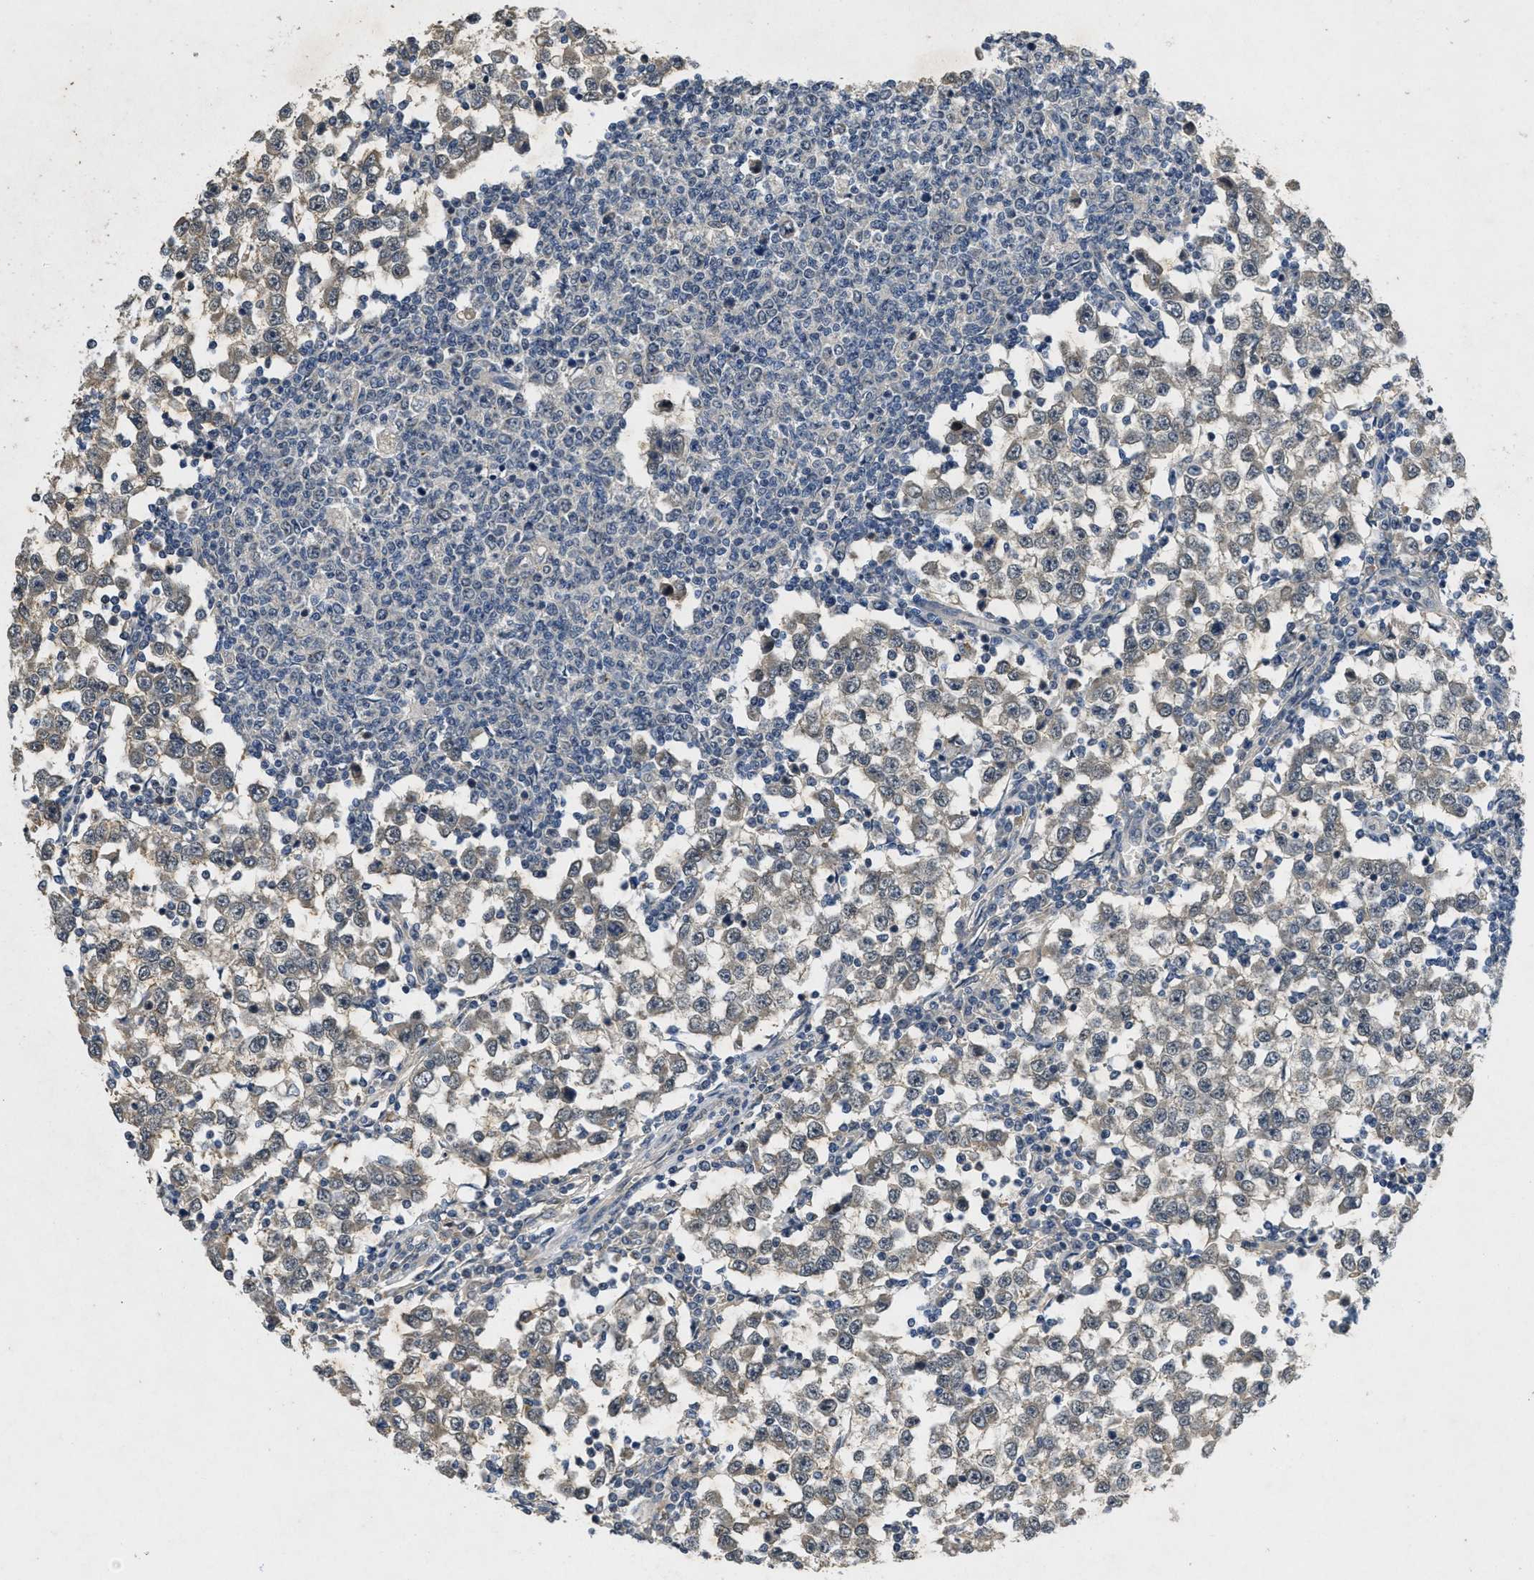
{"staining": {"intensity": "weak", "quantity": ">75%", "location": "cytoplasmic/membranous"}, "tissue": "testis cancer", "cell_type": "Tumor cells", "image_type": "cancer", "snomed": [{"axis": "morphology", "description": "Seminoma, NOS"}, {"axis": "topography", "description": "Testis"}], "caption": "This micrograph shows testis seminoma stained with immunohistochemistry (IHC) to label a protein in brown. The cytoplasmic/membranous of tumor cells show weak positivity for the protein. Nuclei are counter-stained blue.", "gene": "PAPOLG", "patient": {"sex": "male", "age": 65}}